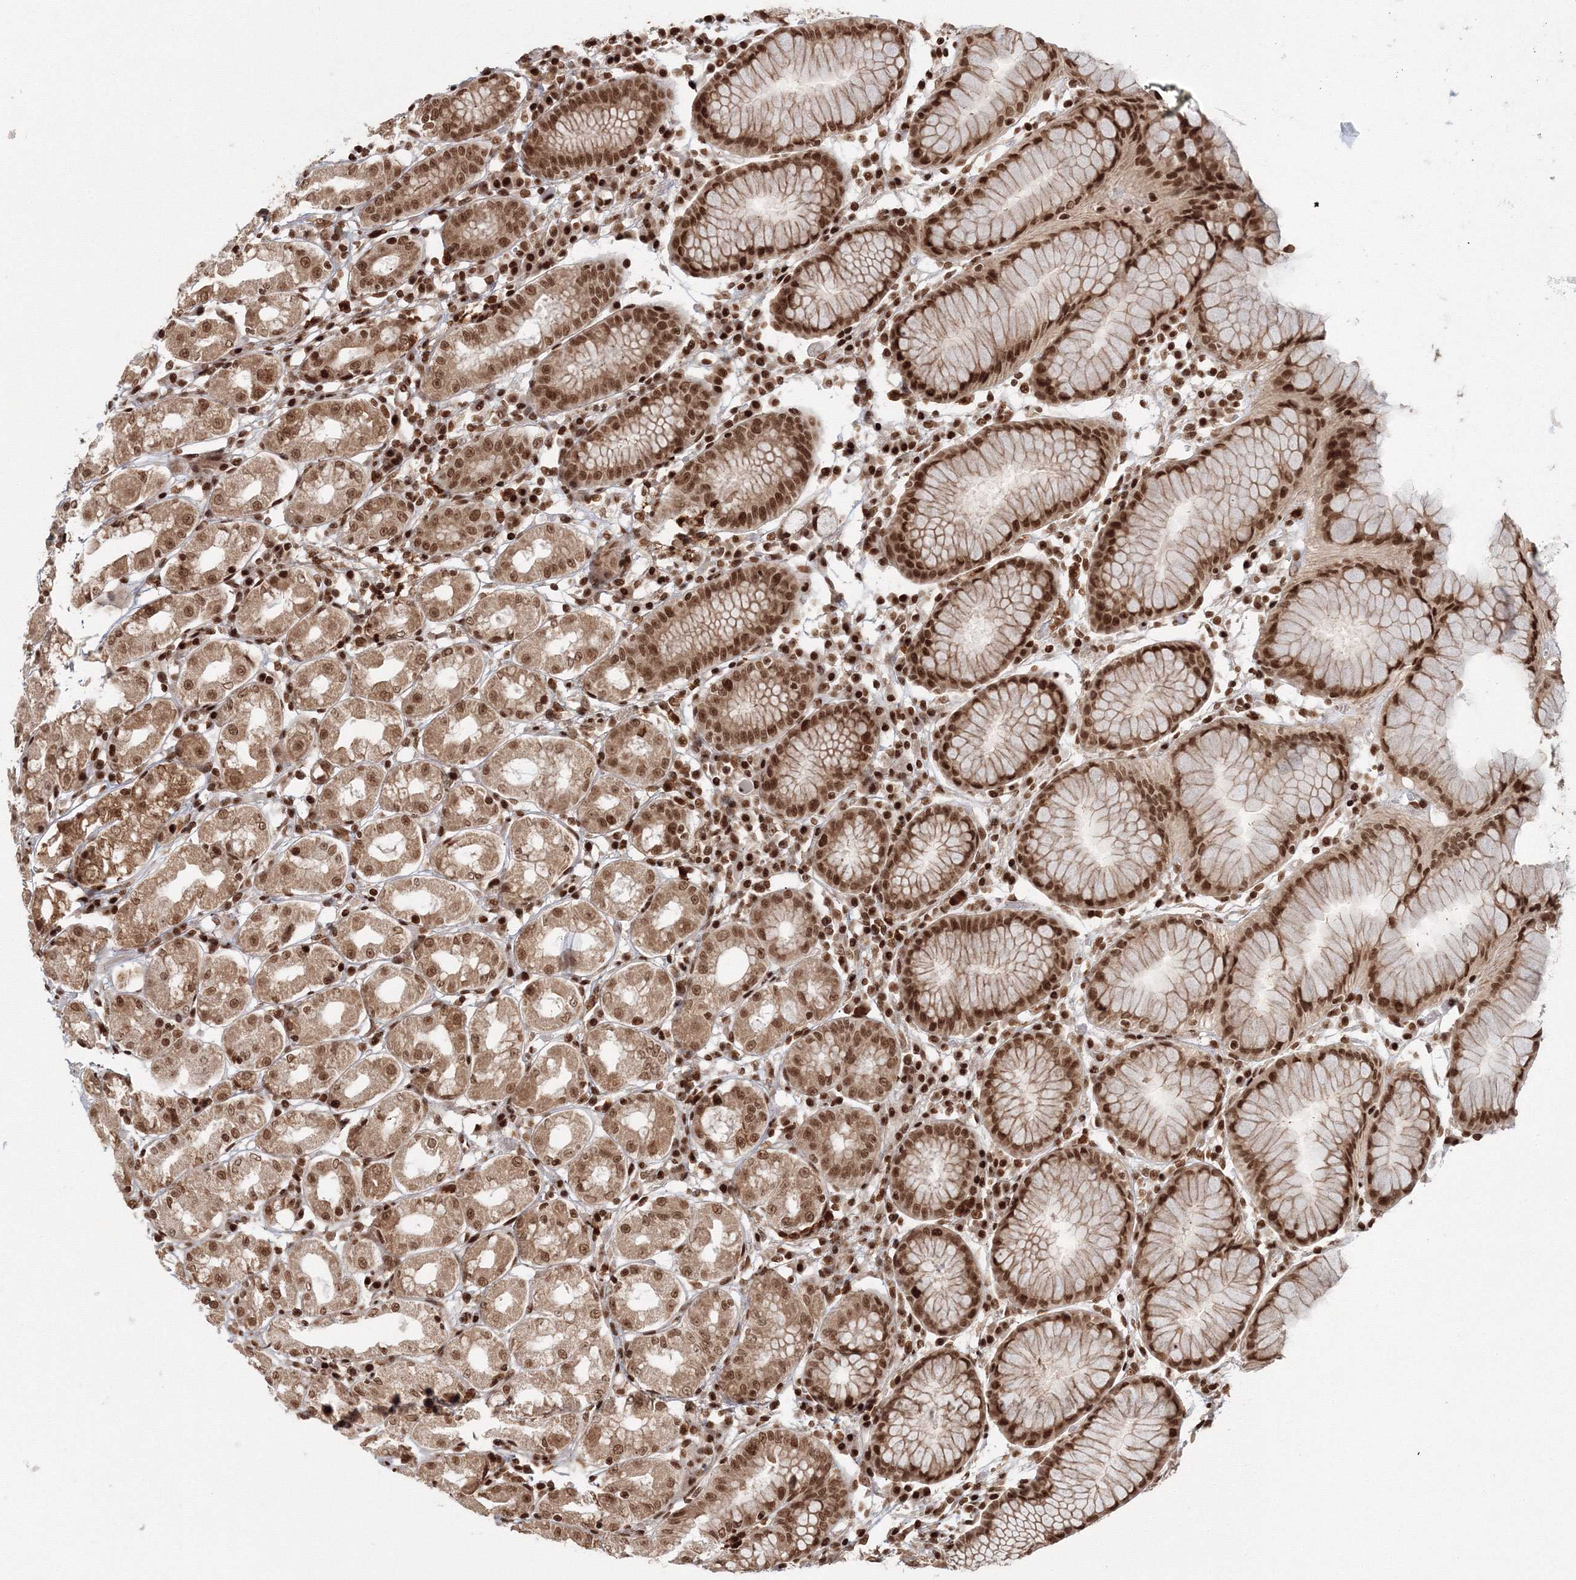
{"staining": {"intensity": "strong", "quantity": ">75%", "location": "nuclear"}, "tissue": "stomach", "cell_type": "Glandular cells", "image_type": "normal", "snomed": [{"axis": "morphology", "description": "Normal tissue, NOS"}, {"axis": "topography", "description": "Stomach"}, {"axis": "topography", "description": "Stomach, lower"}], "caption": "Immunohistochemistry micrograph of normal stomach: human stomach stained using immunohistochemistry (IHC) demonstrates high levels of strong protein expression localized specifically in the nuclear of glandular cells, appearing as a nuclear brown color.", "gene": "KIF20A", "patient": {"sex": "female", "age": 56}}